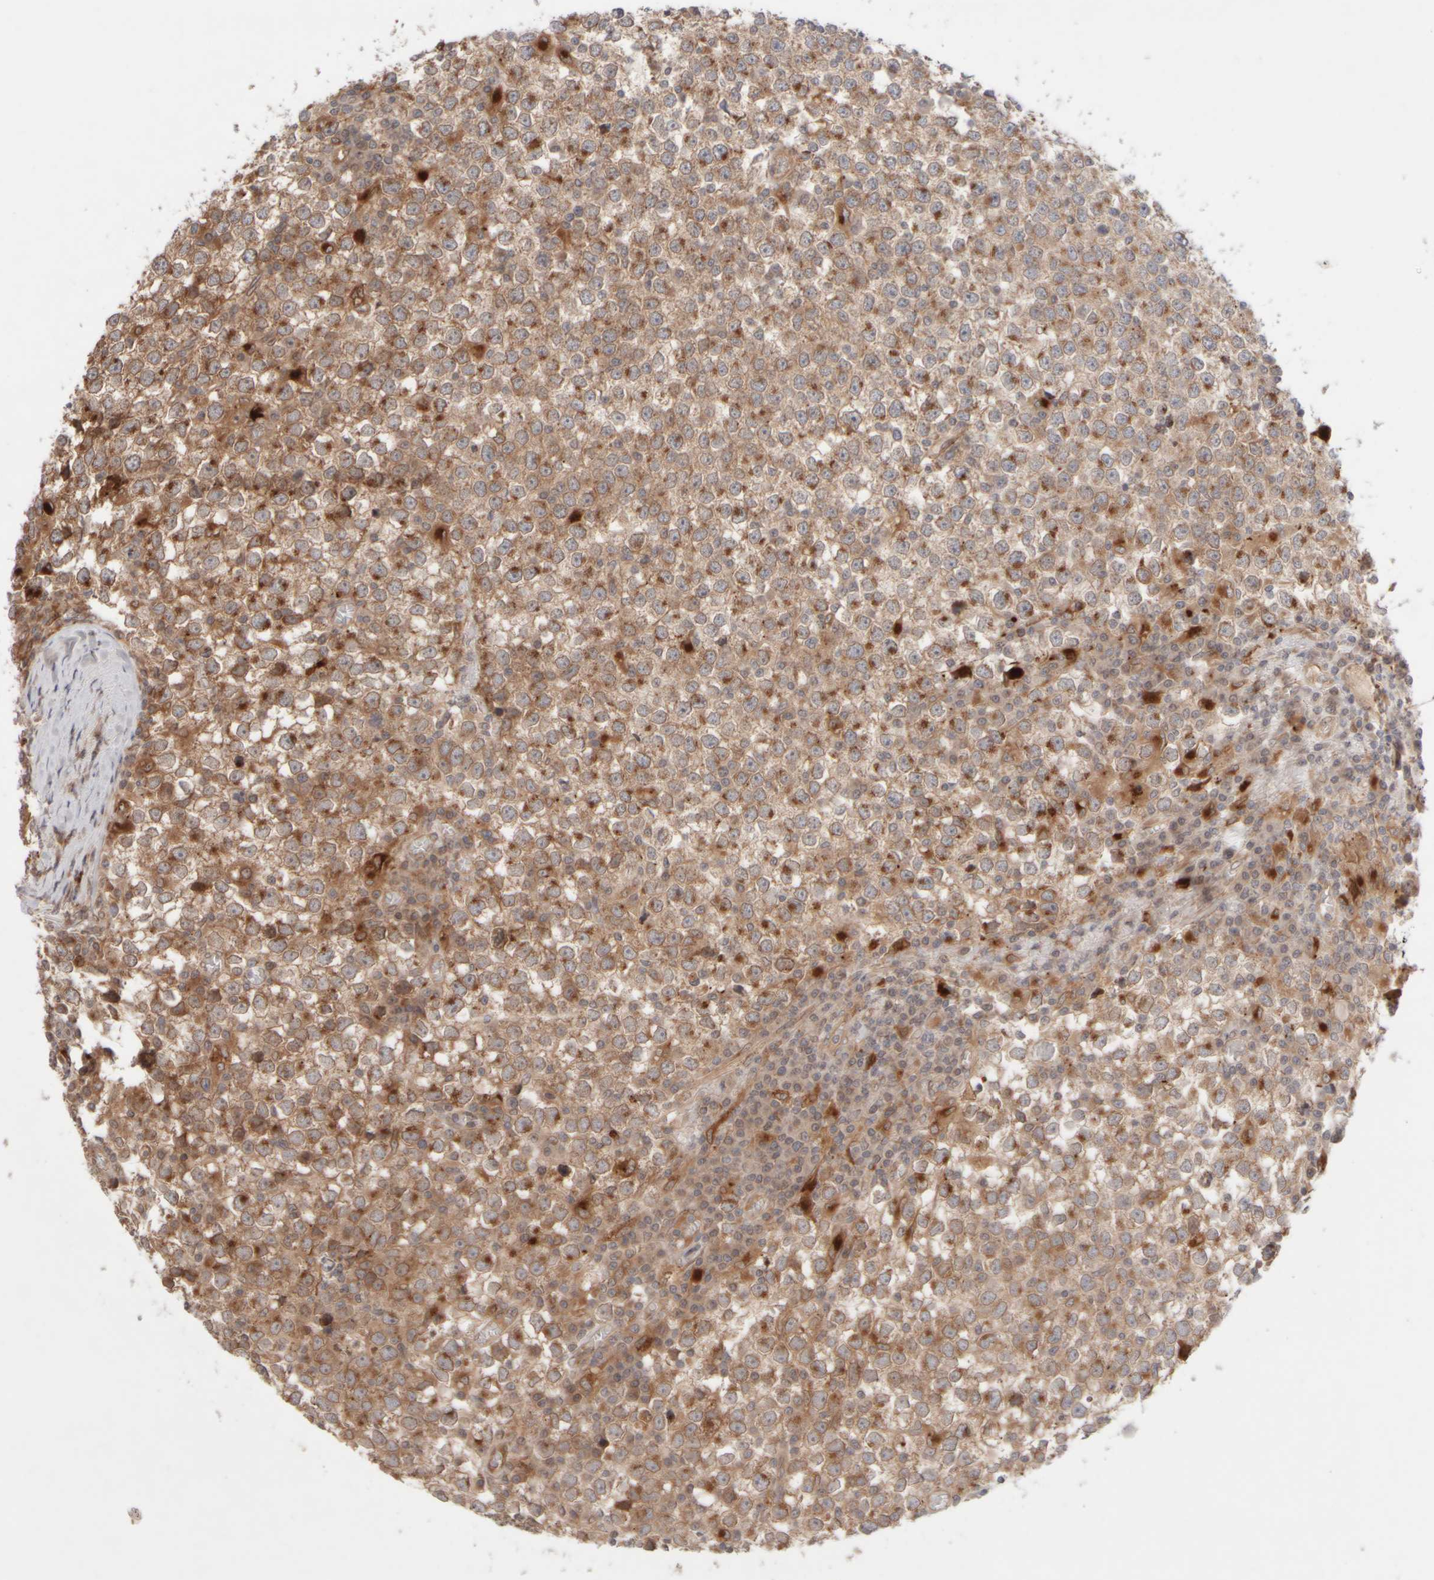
{"staining": {"intensity": "moderate", "quantity": ">75%", "location": "cytoplasmic/membranous"}, "tissue": "testis cancer", "cell_type": "Tumor cells", "image_type": "cancer", "snomed": [{"axis": "morphology", "description": "Seminoma, NOS"}, {"axis": "topography", "description": "Testis"}], "caption": "Brown immunohistochemical staining in human seminoma (testis) exhibits moderate cytoplasmic/membranous positivity in about >75% of tumor cells.", "gene": "GCN1", "patient": {"sex": "male", "age": 65}}